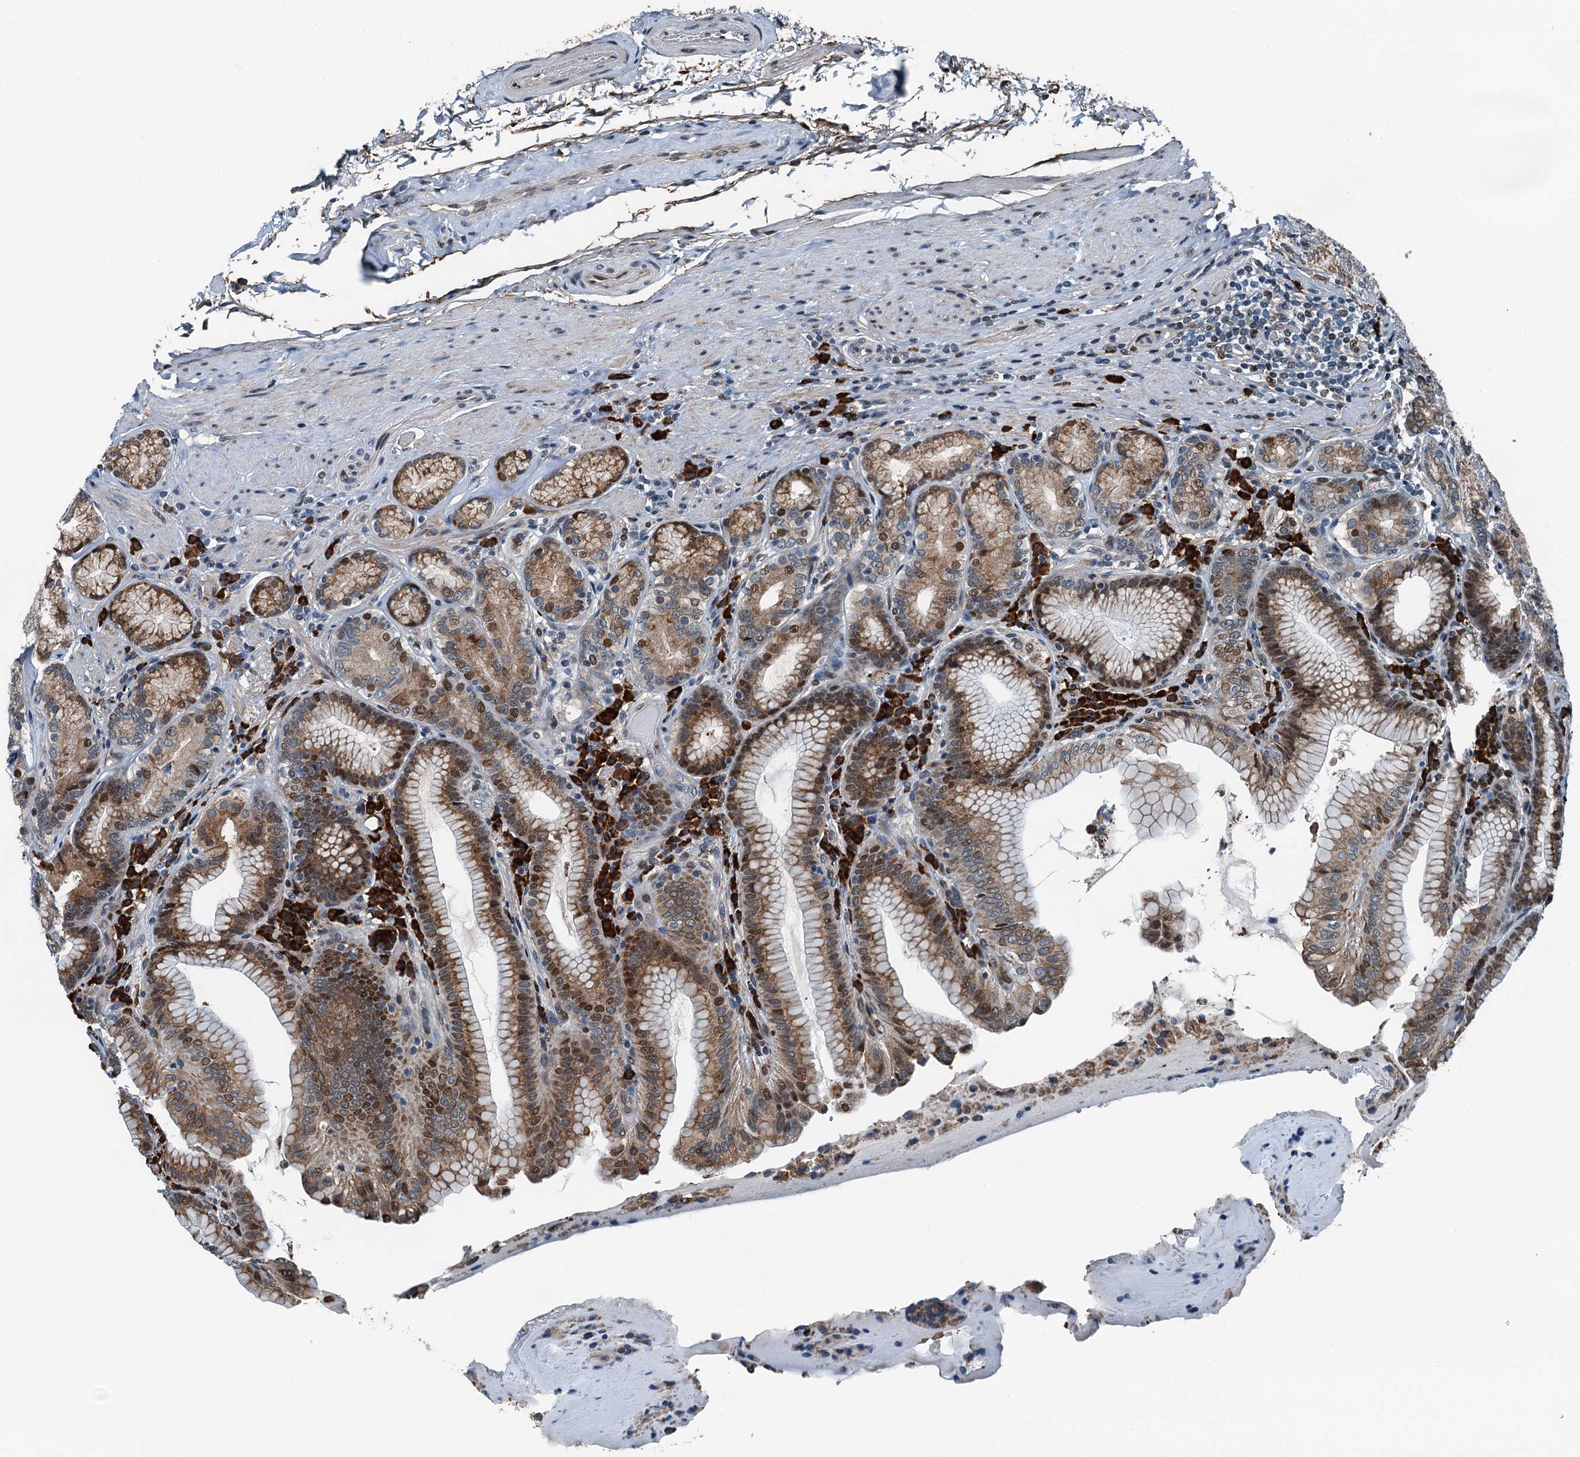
{"staining": {"intensity": "moderate", "quantity": ">75%", "location": "cytoplasmic/membranous,nuclear"}, "tissue": "stomach", "cell_type": "Glandular cells", "image_type": "normal", "snomed": [{"axis": "morphology", "description": "Normal tissue, NOS"}, {"axis": "topography", "description": "Stomach, upper"}, {"axis": "topography", "description": "Stomach, lower"}], "caption": "Brown immunohistochemical staining in unremarkable stomach reveals moderate cytoplasmic/membranous,nuclear expression in approximately >75% of glandular cells. Nuclei are stained in blue.", "gene": "TAMALIN", "patient": {"sex": "female", "age": 76}}